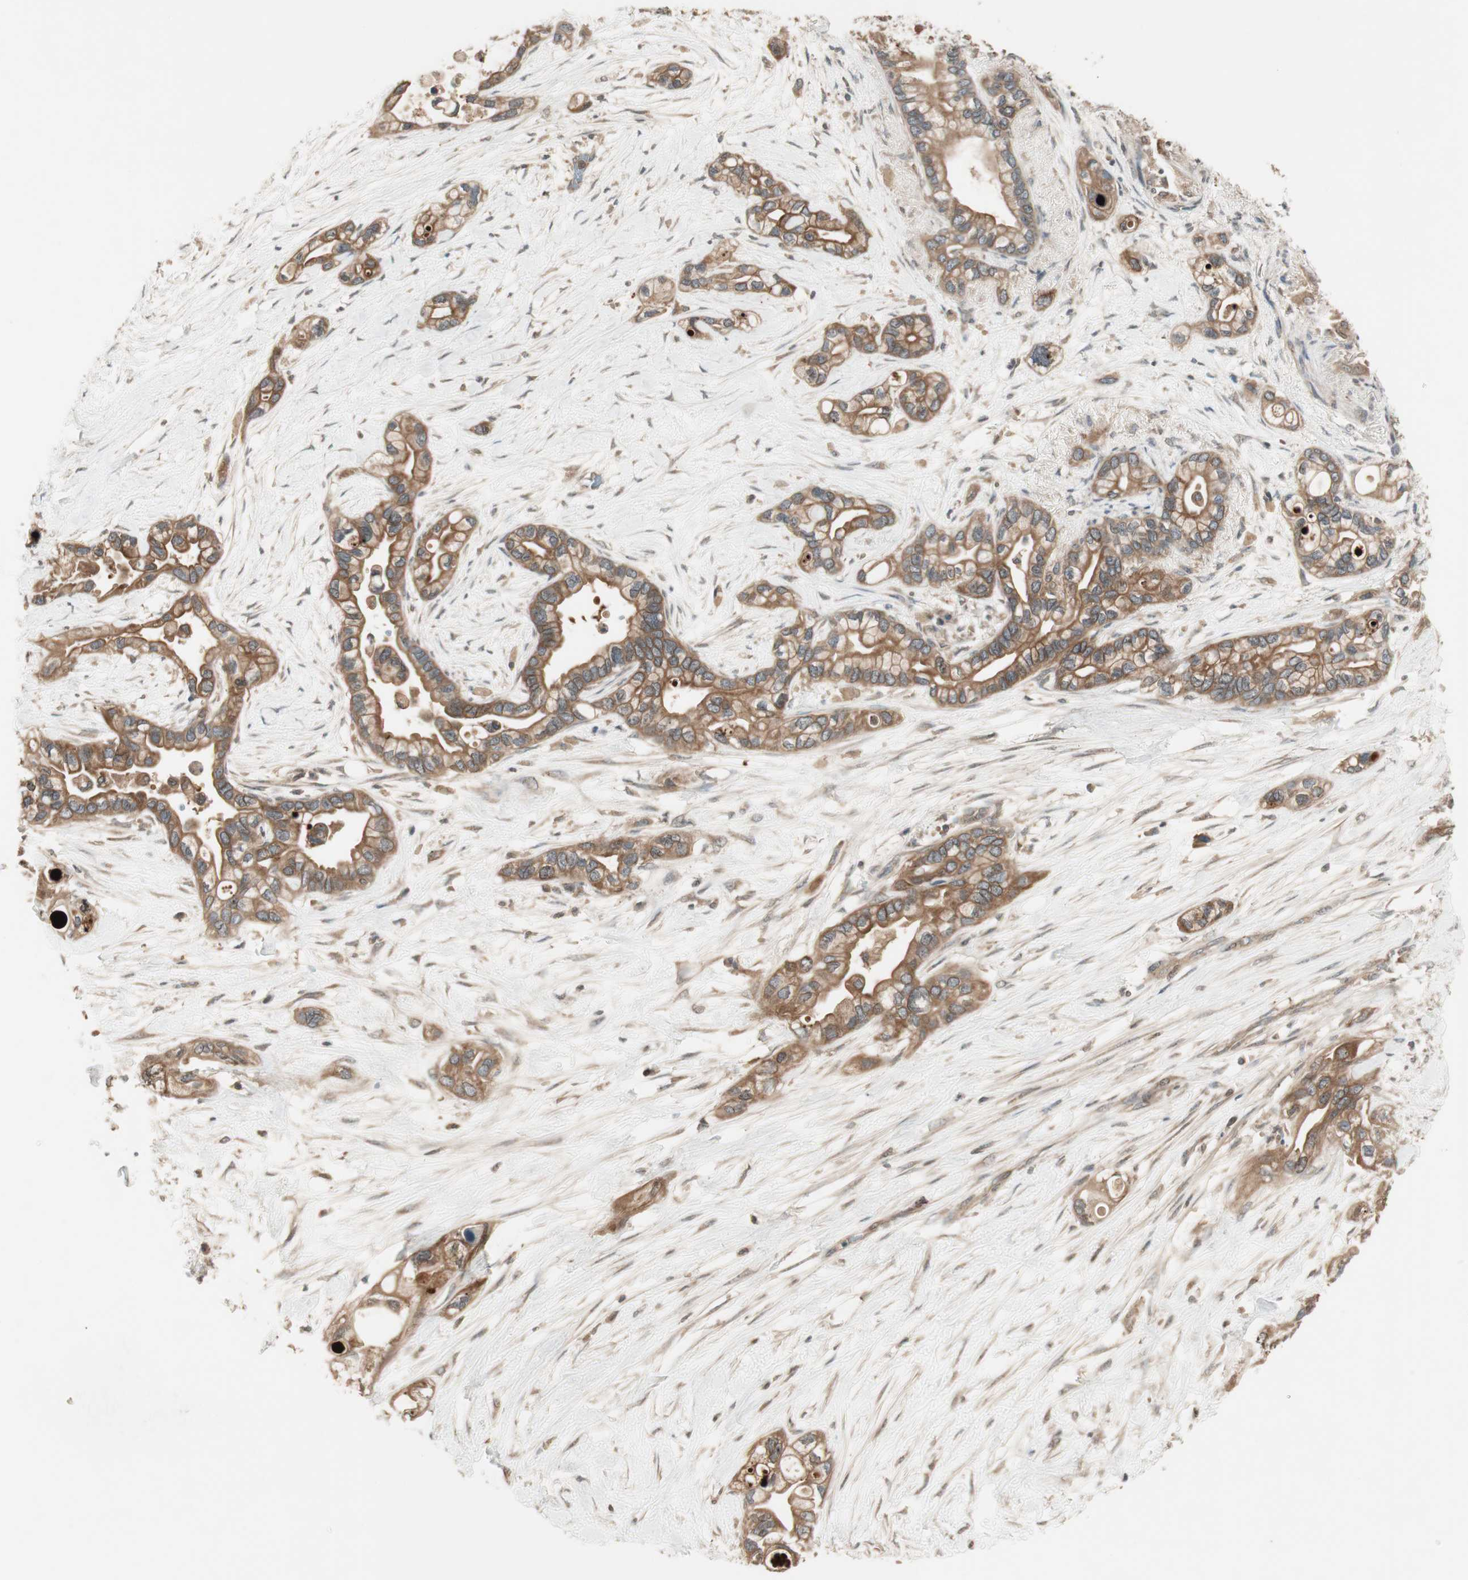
{"staining": {"intensity": "moderate", "quantity": ">75%", "location": "cytoplasmic/membranous"}, "tissue": "pancreatic cancer", "cell_type": "Tumor cells", "image_type": "cancer", "snomed": [{"axis": "morphology", "description": "Adenocarcinoma, NOS"}, {"axis": "topography", "description": "Pancreas"}], "caption": "Tumor cells display medium levels of moderate cytoplasmic/membranous expression in about >75% of cells in human pancreatic adenocarcinoma.", "gene": "ATP6AP2", "patient": {"sex": "female", "age": 77}}